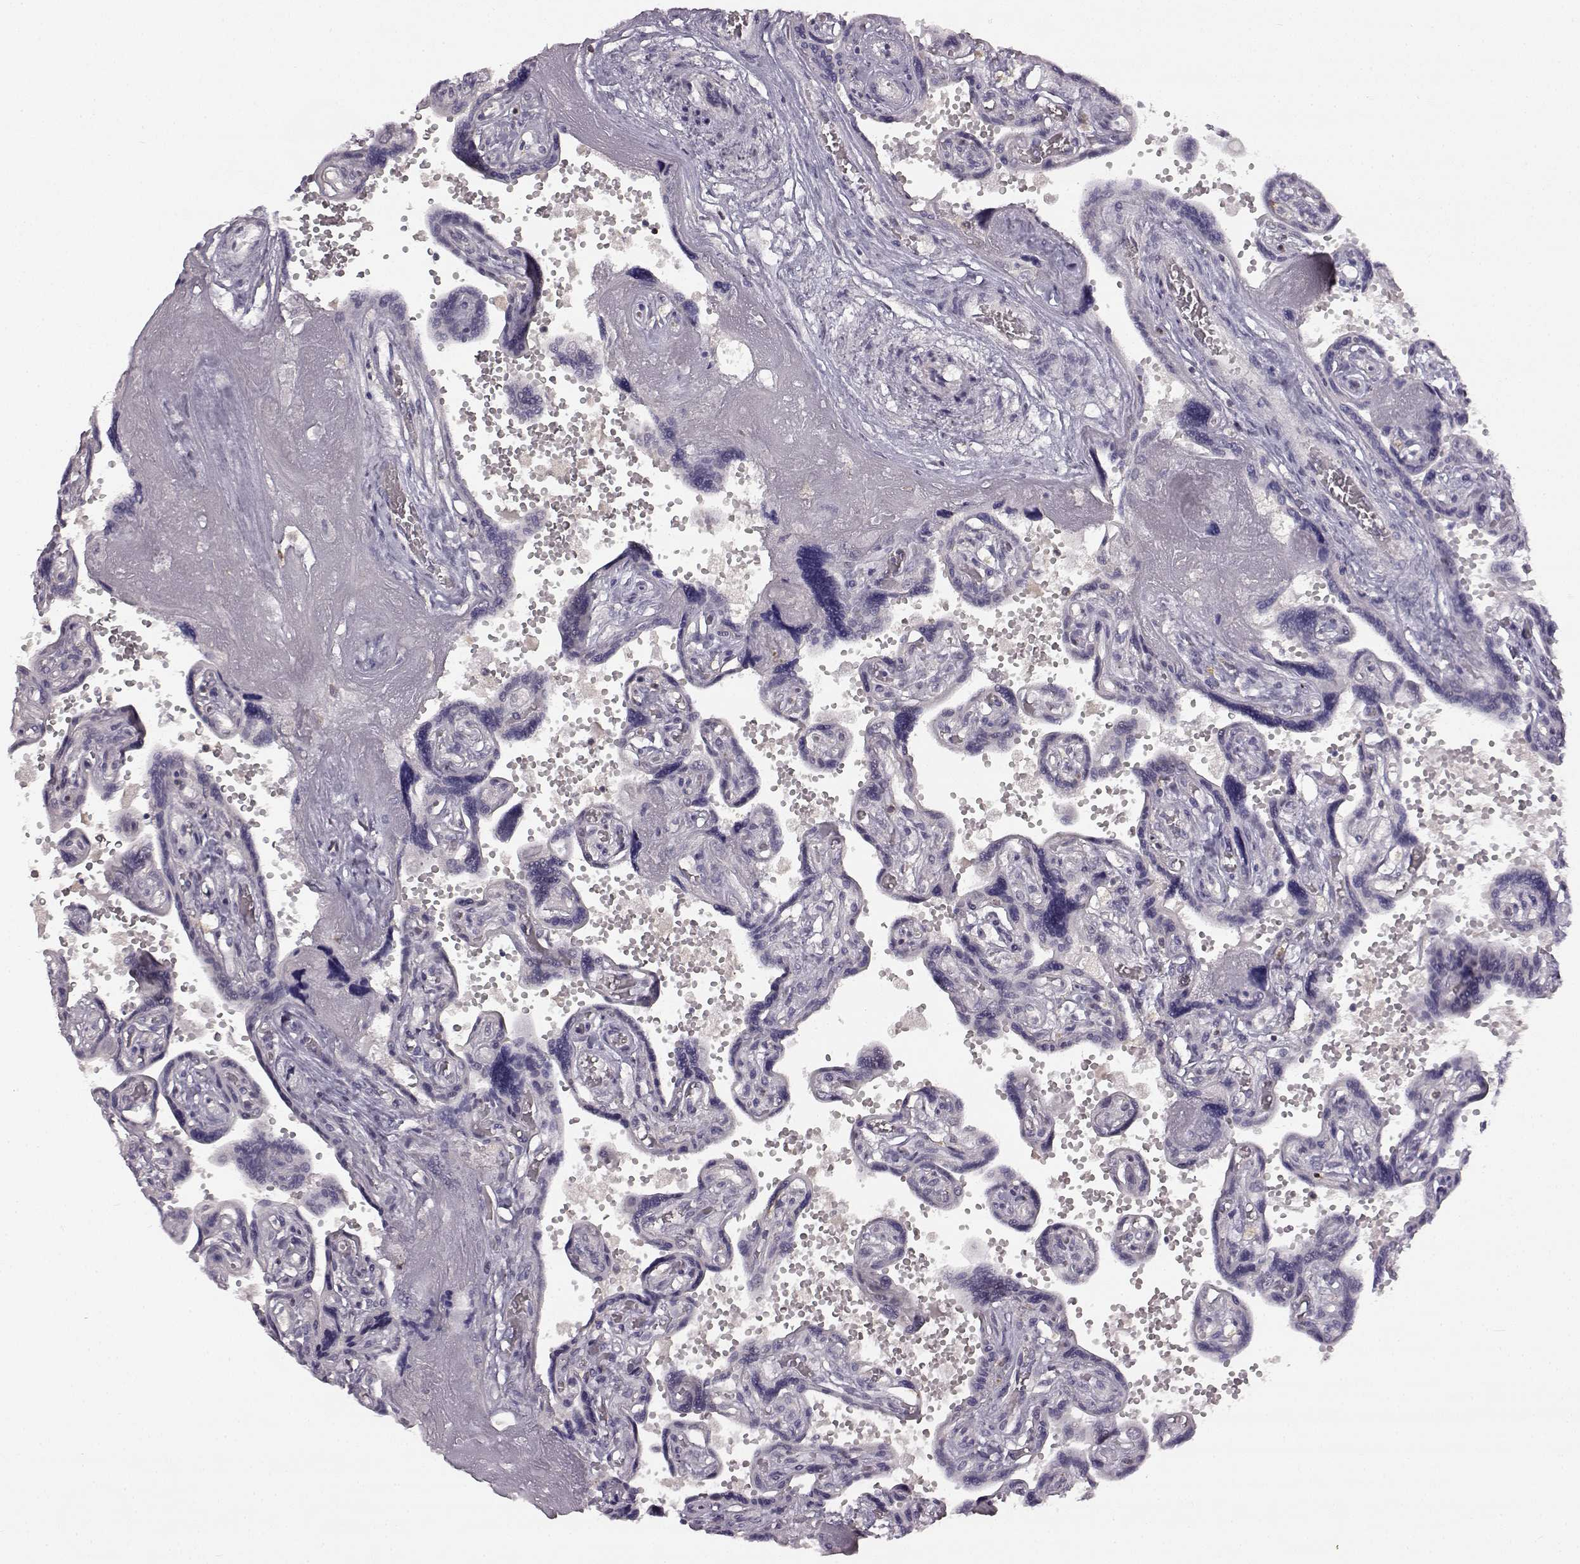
{"staining": {"intensity": "negative", "quantity": "none", "location": "none"}, "tissue": "placenta", "cell_type": "Decidual cells", "image_type": "normal", "snomed": [{"axis": "morphology", "description": "Normal tissue, NOS"}, {"axis": "topography", "description": "Placenta"}], "caption": "Protein analysis of normal placenta reveals no significant expression in decidual cells. (DAB immunohistochemistry (IHC), high magnification).", "gene": "SPAG17", "patient": {"sex": "female", "age": 32}}